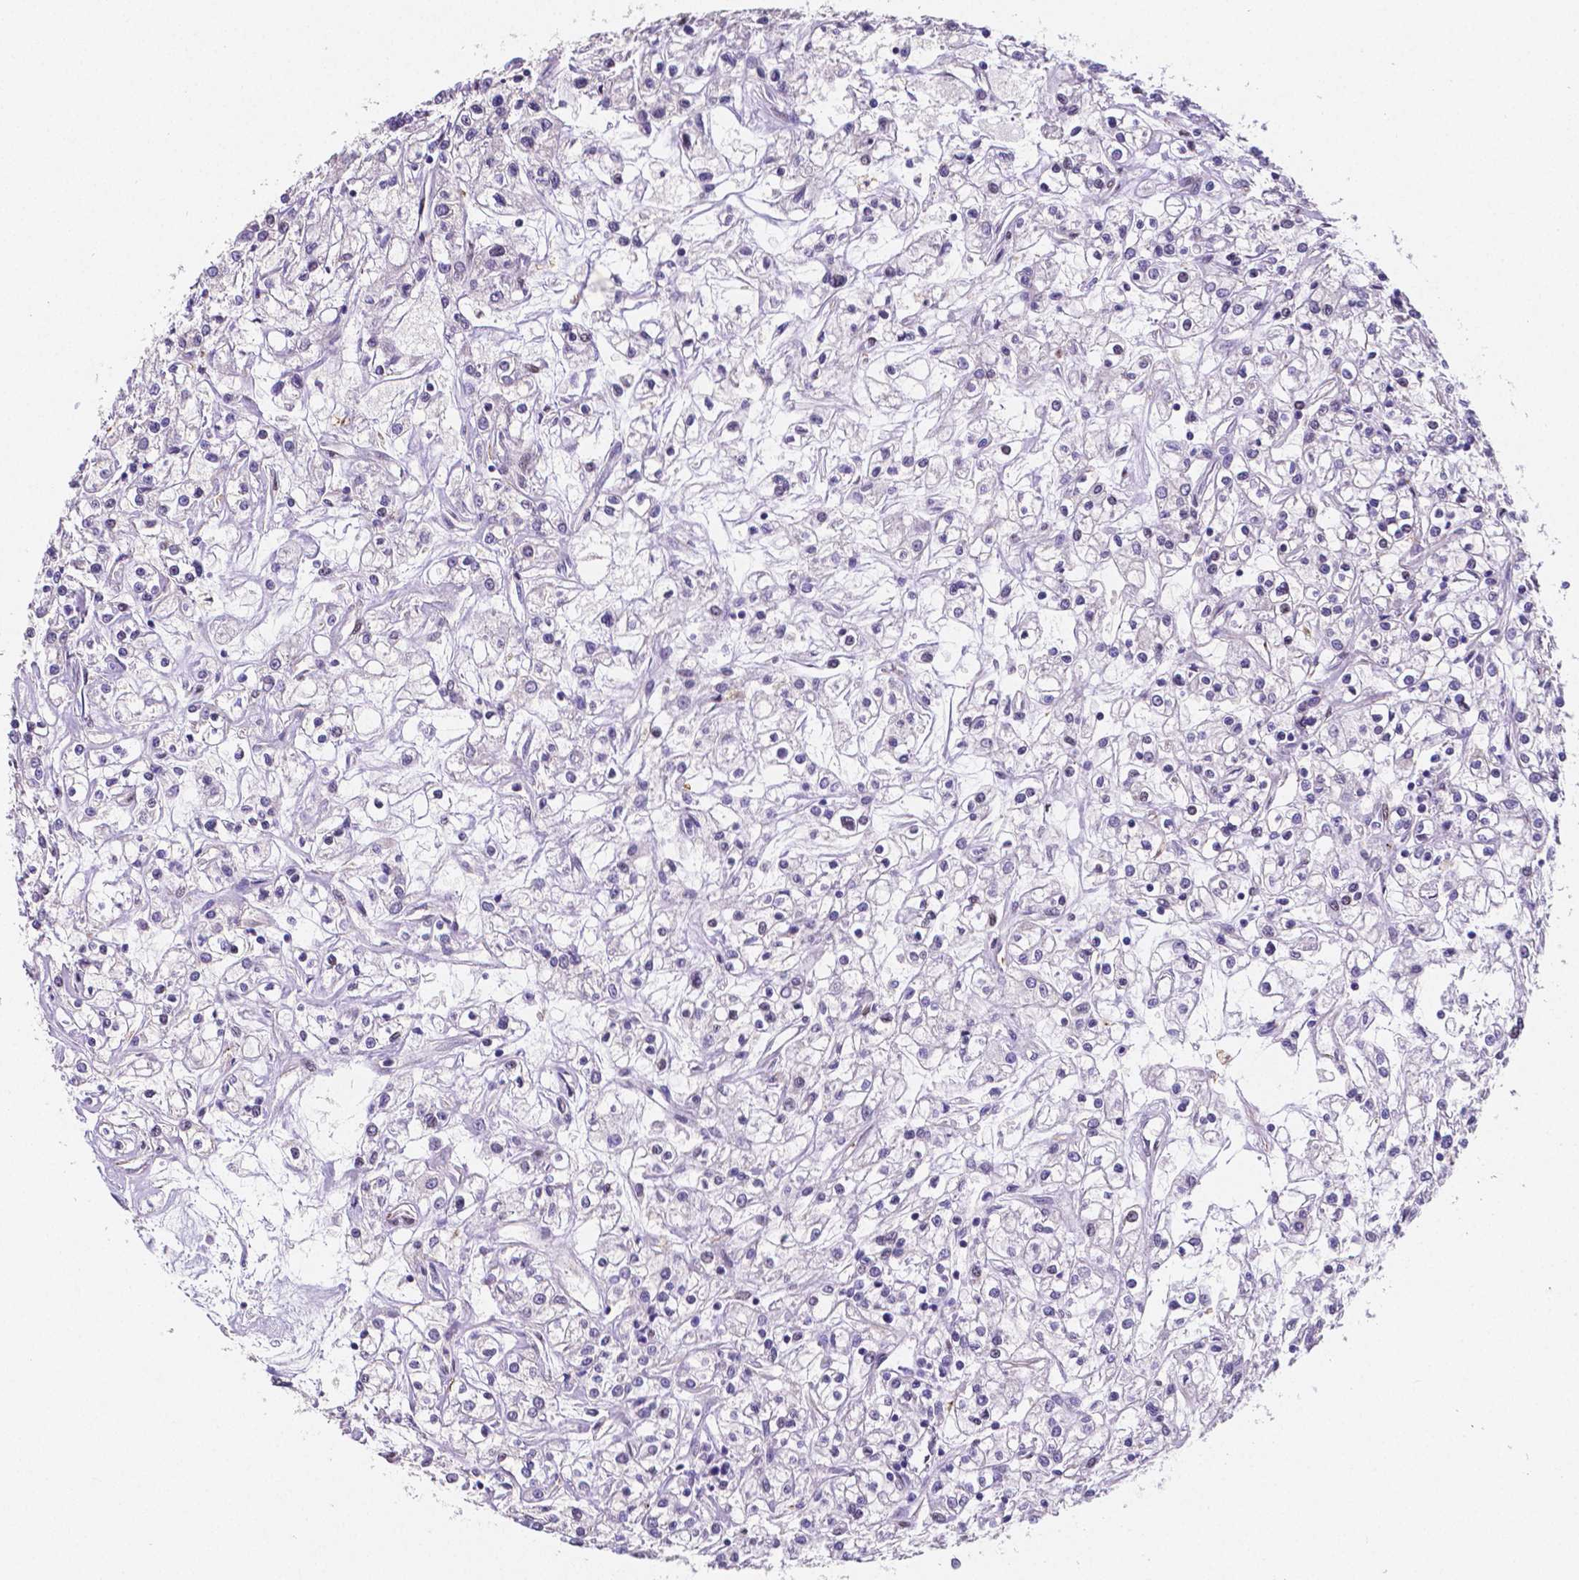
{"staining": {"intensity": "negative", "quantity": "none", "location": "none"}, "tissue": "renal cancer", "cell_type": "Tumor cells", "image_type": "cancer", "snomed": [{"axis": "morphology", "description": "Adenocarcinoma, NOS"}, {"axis": "topography", "description": "Kidney"}], "caption": "A micrograph of renal cancer (adenocarcinoma) stained for a protein exhibits no brown staining in tumor cells.", "gene": "MEF2C", "patient": {"sex": "female", "age": 59}}